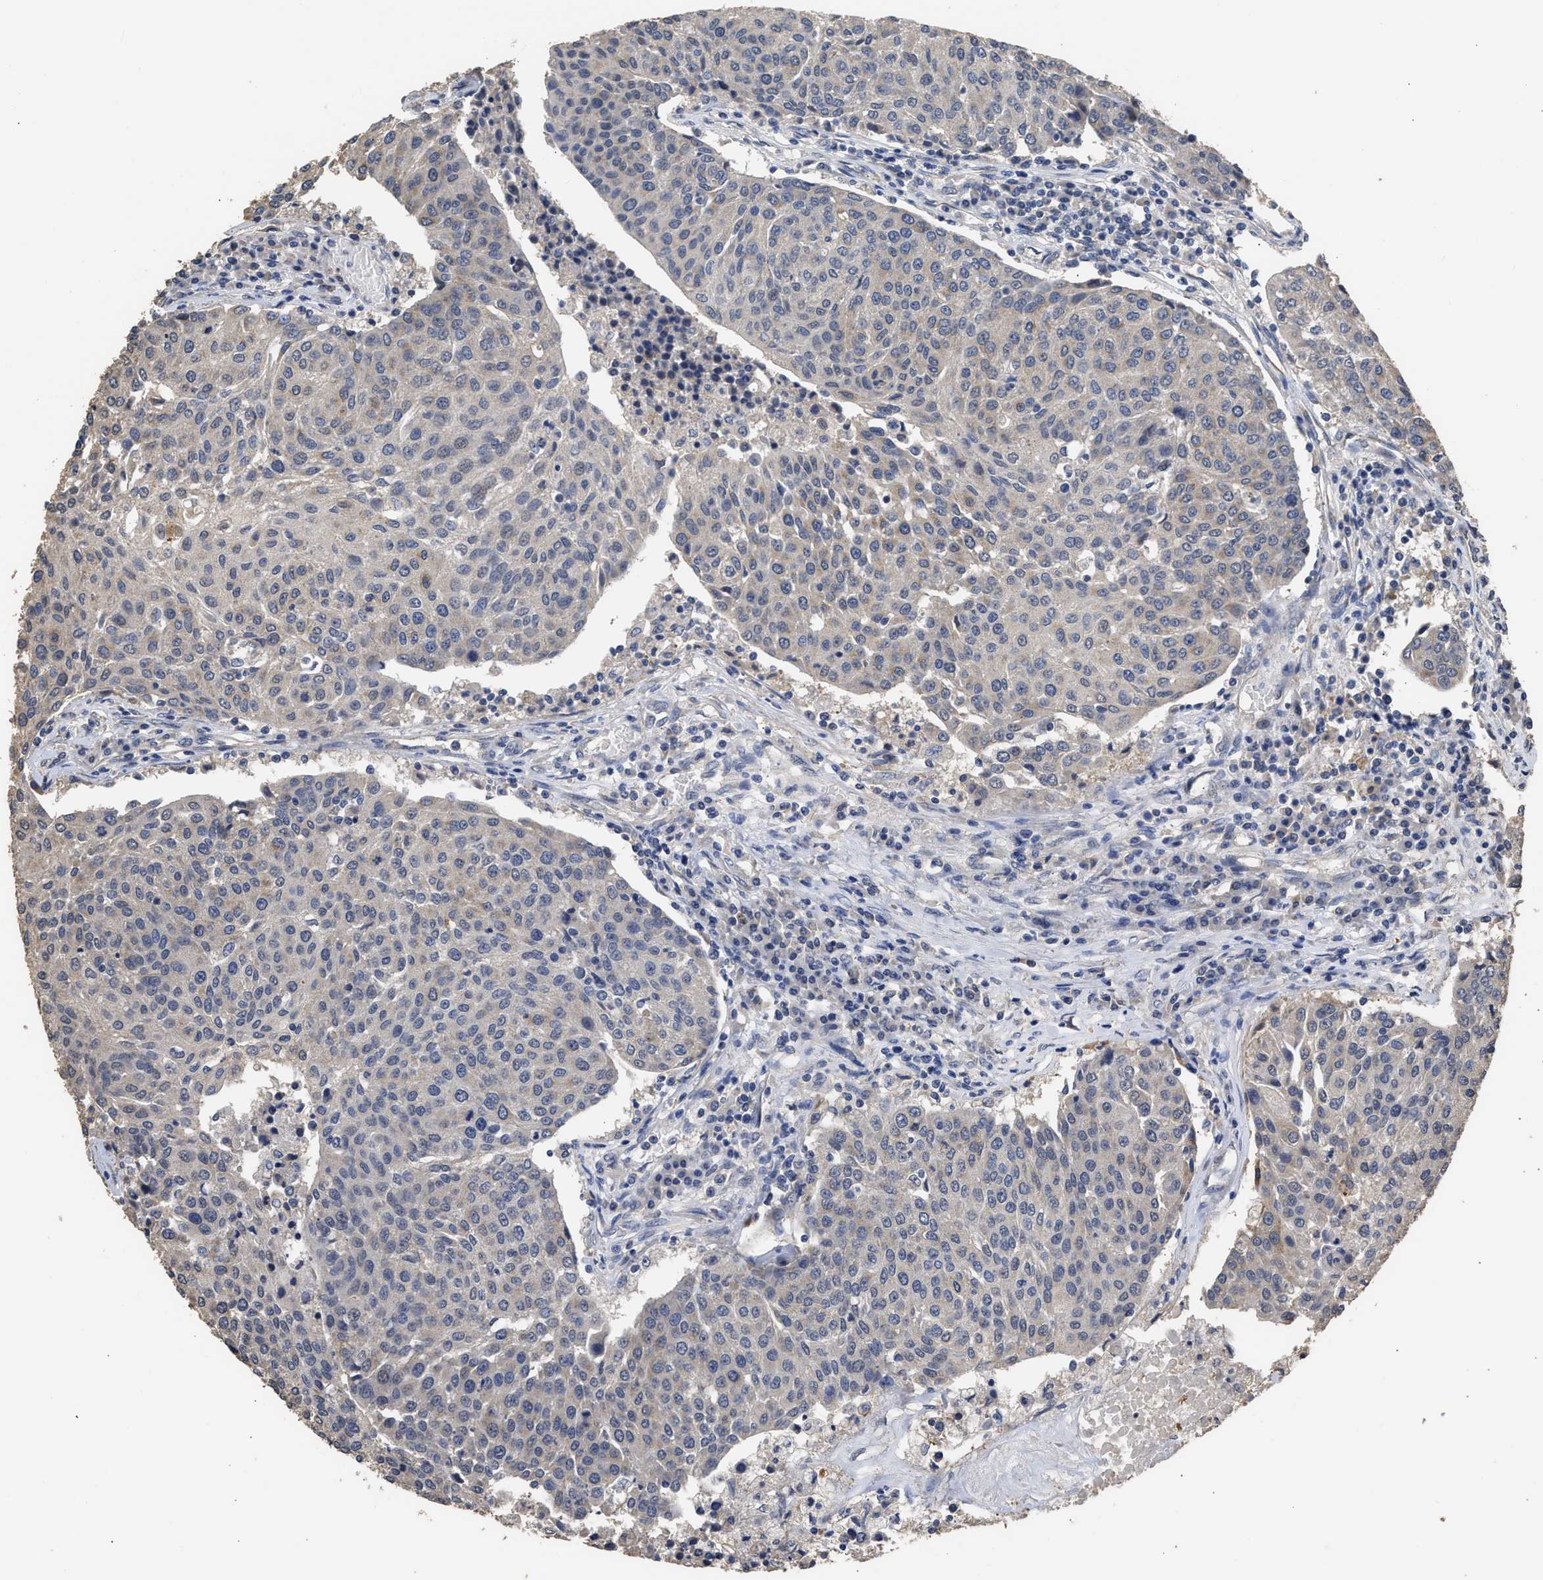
{"staining": {"intensity": "negative", "quantity": "none", "location": "none"}, "tissue": "urothelial cancer", "cell_type": "Tumor cells", "image_type": "cancer", "snomed": [{"axis": "morphology", "description": "Urothelial carcinoma, High grade"}, {"axis": "topography", "description": "Urinary bladder"}], "caption": "DAB immunohistochemical staining of human urothelial carcinoma (high-grade) exhibits no significant expression in tumor cells.", "gene": "SPINT2", "patient": {"sex": "female", "age": 85}}